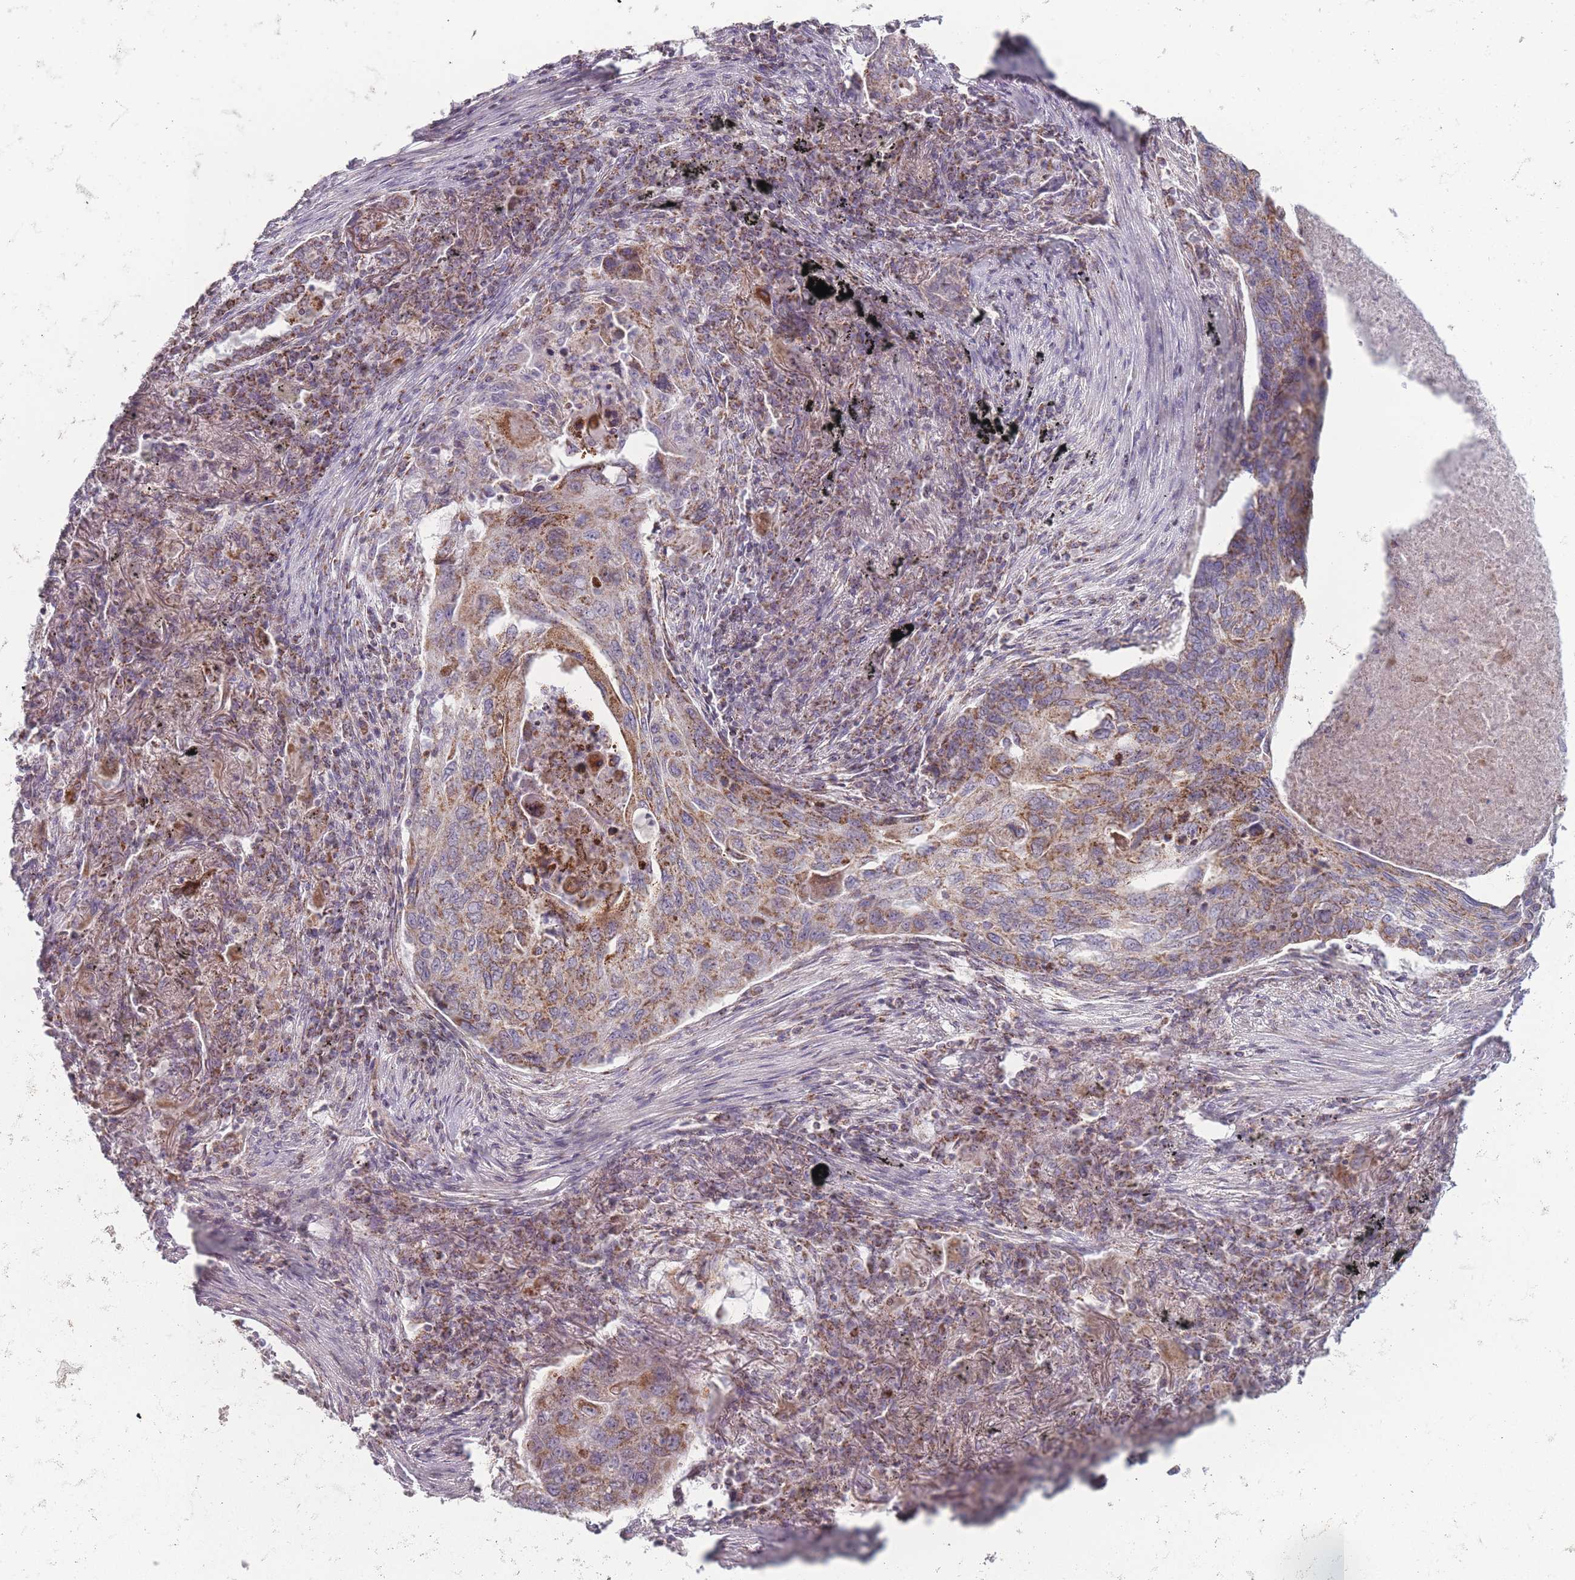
{"staining": {"intensity": "moderate", "quantity": ">75%", "location": "cytoplasmic/membranous"}, "tissue": "lung cancer", "cell_type": "Tumor cells", "image_type": "cancer", "snomed": [{"axis": "morphology", "description": "Squamous cell carcinoma, NOS"}, {"axis": "topography", "description": "Lung"}], "caption": "Immunohistochemical staining of human lung cancer (squamous cell carcinoma) shows moderate cytoplasmic/membranous protein expression in about >75% of tumor cells.", "gene": "DCHS1", "patient": {"sex": "female", "age": 63}}